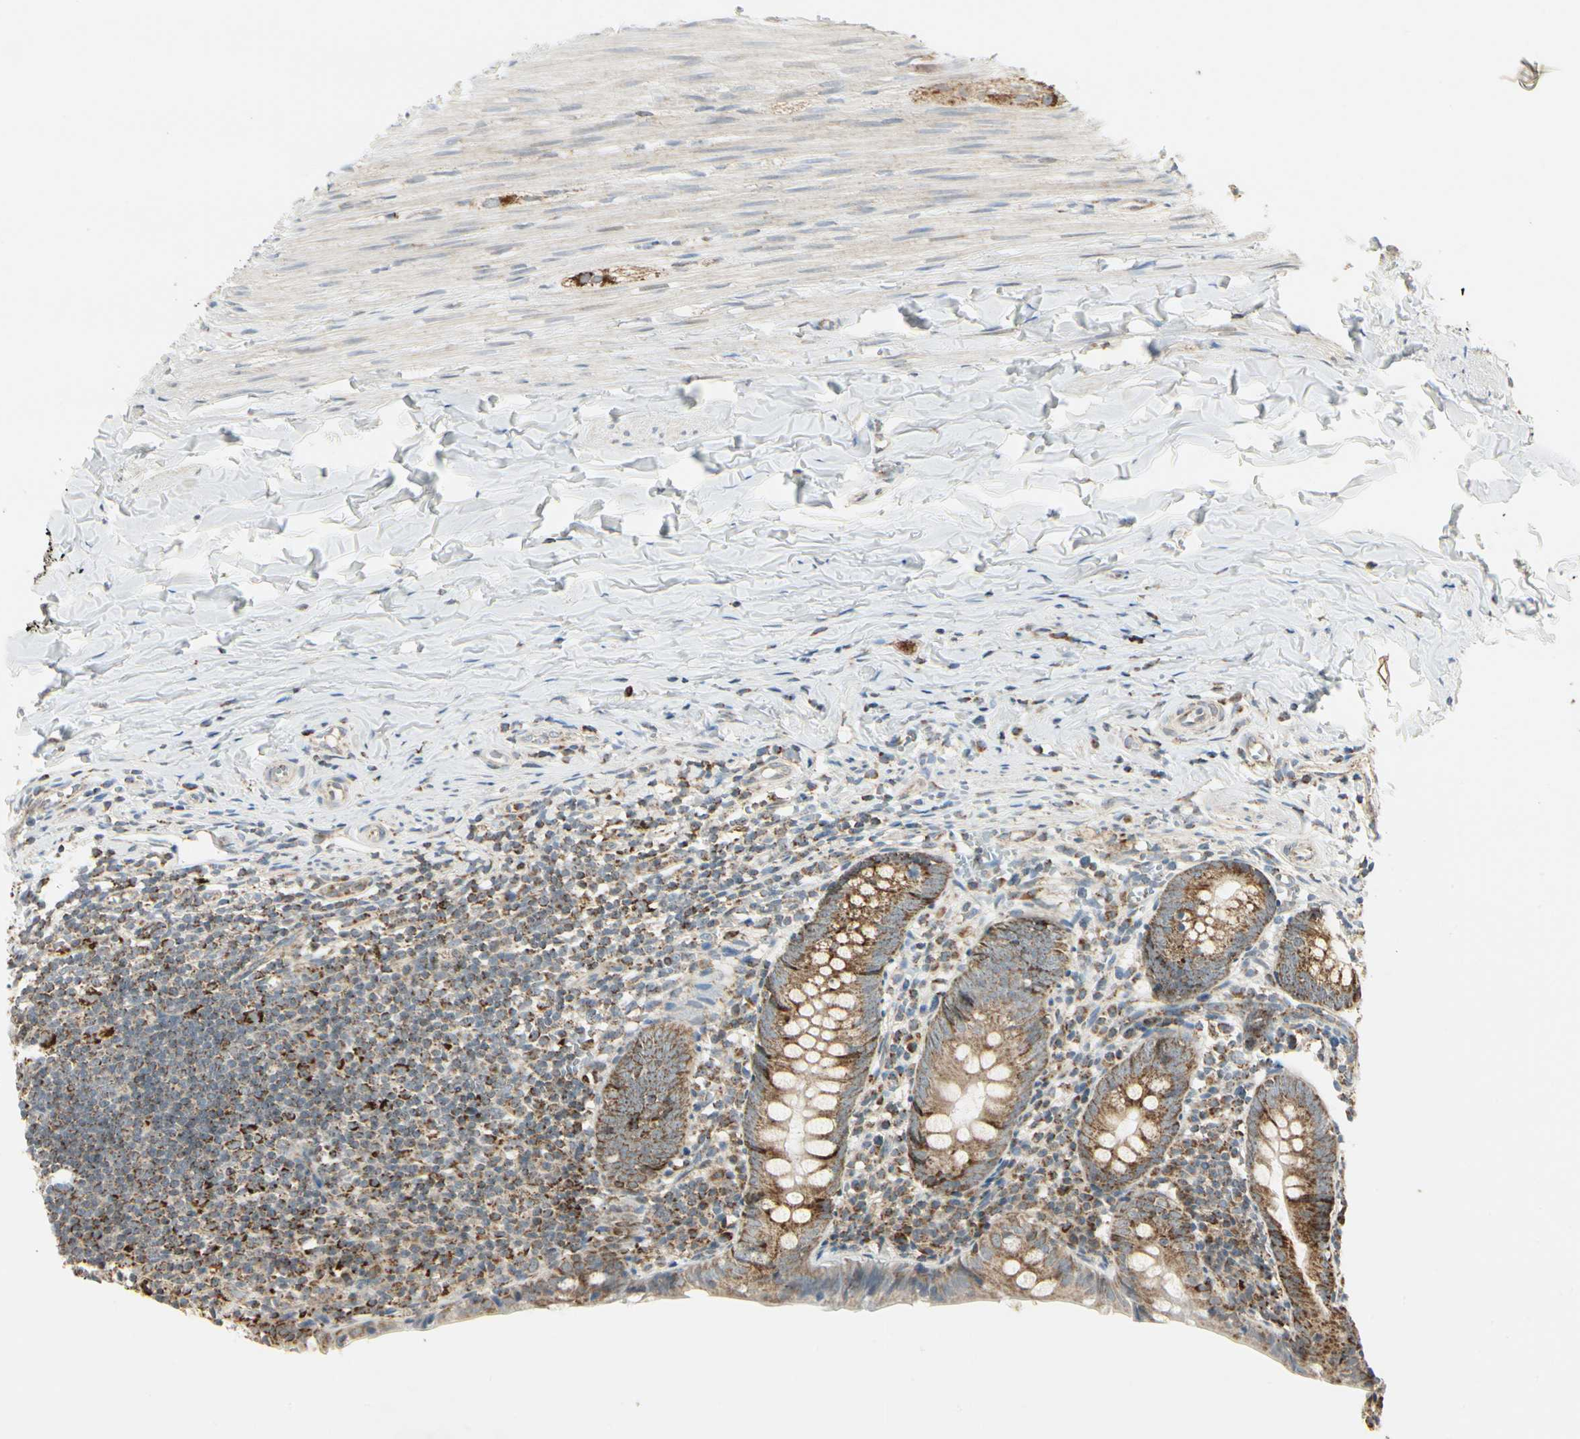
{"staining": {"intensity": "strong", "quantity": ">75%", "location": "cytoplasmic/membranous"}, "tissue": "appendix", "cell_type": "Glandular cells", "image_type": "normal", "snomed": [{"axis": "morphology", "description": "Normal tissue, NOS"}, {"axis": "topography", "description": "Appendix"}], "caption": "Unremarkable appendix shows strong cytoplasmic/membranous staining in about >75% of glandular cells.", "gene": "ANKS6", "patient": {"sex": "female", "age": 10}}